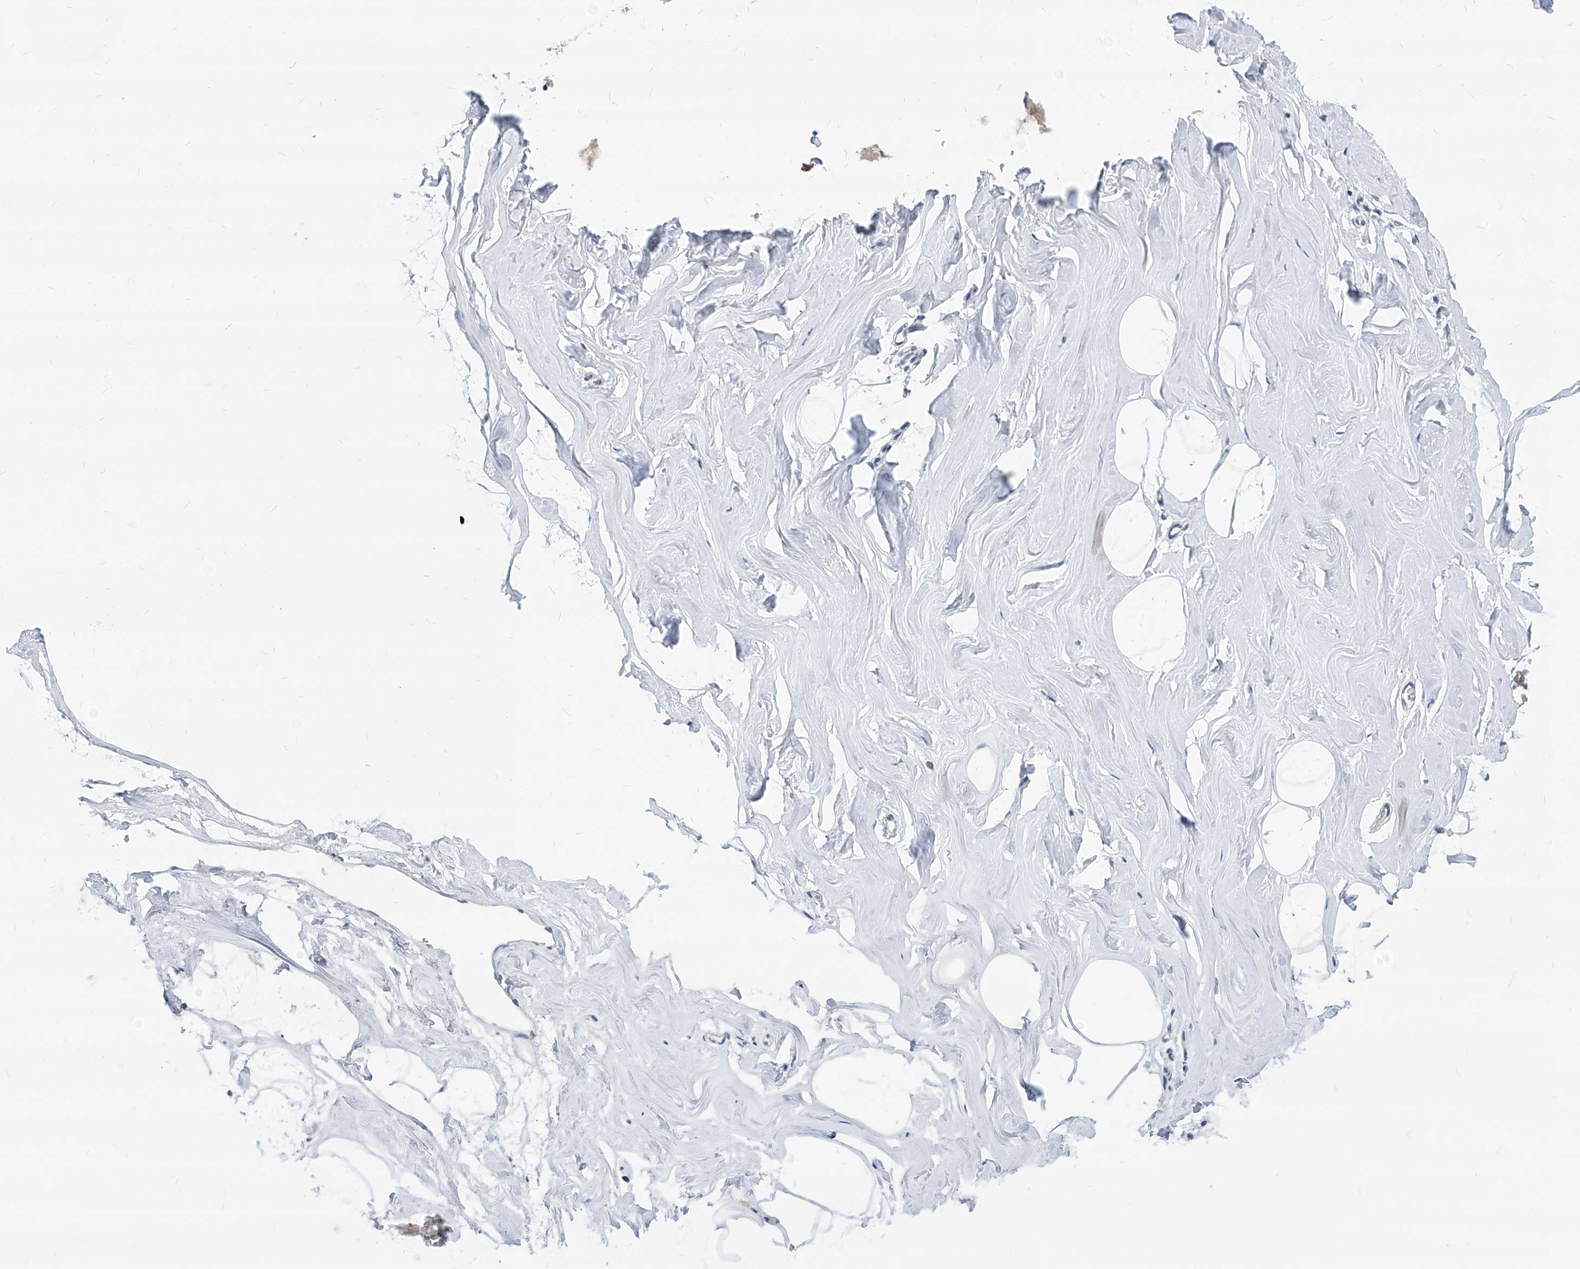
{"staining": {"intensity": "negative", "quantity": "none", "location": "none"}, "tissue": "adipose tissue", "cell_type": "Adipocytes", "image_type": "normal", "snomed": [{"axis": "morphology", "description": "Normal tissue, NOS"}, {"axis": "morphology", "description": "Fibrosis, NOS"}, {"axis": "topography", "description": "Breast"}, {"axis": "topography", "description": "Adipose tissue"}], "caption": "This image is of benign adipose tissue stained with IHC to label a protein in brown with the nuclei are counter-stained blue. There is no expression in adipocytes.", "gene": "AGPS", "patient": {"sex": "female", "age": 39}}